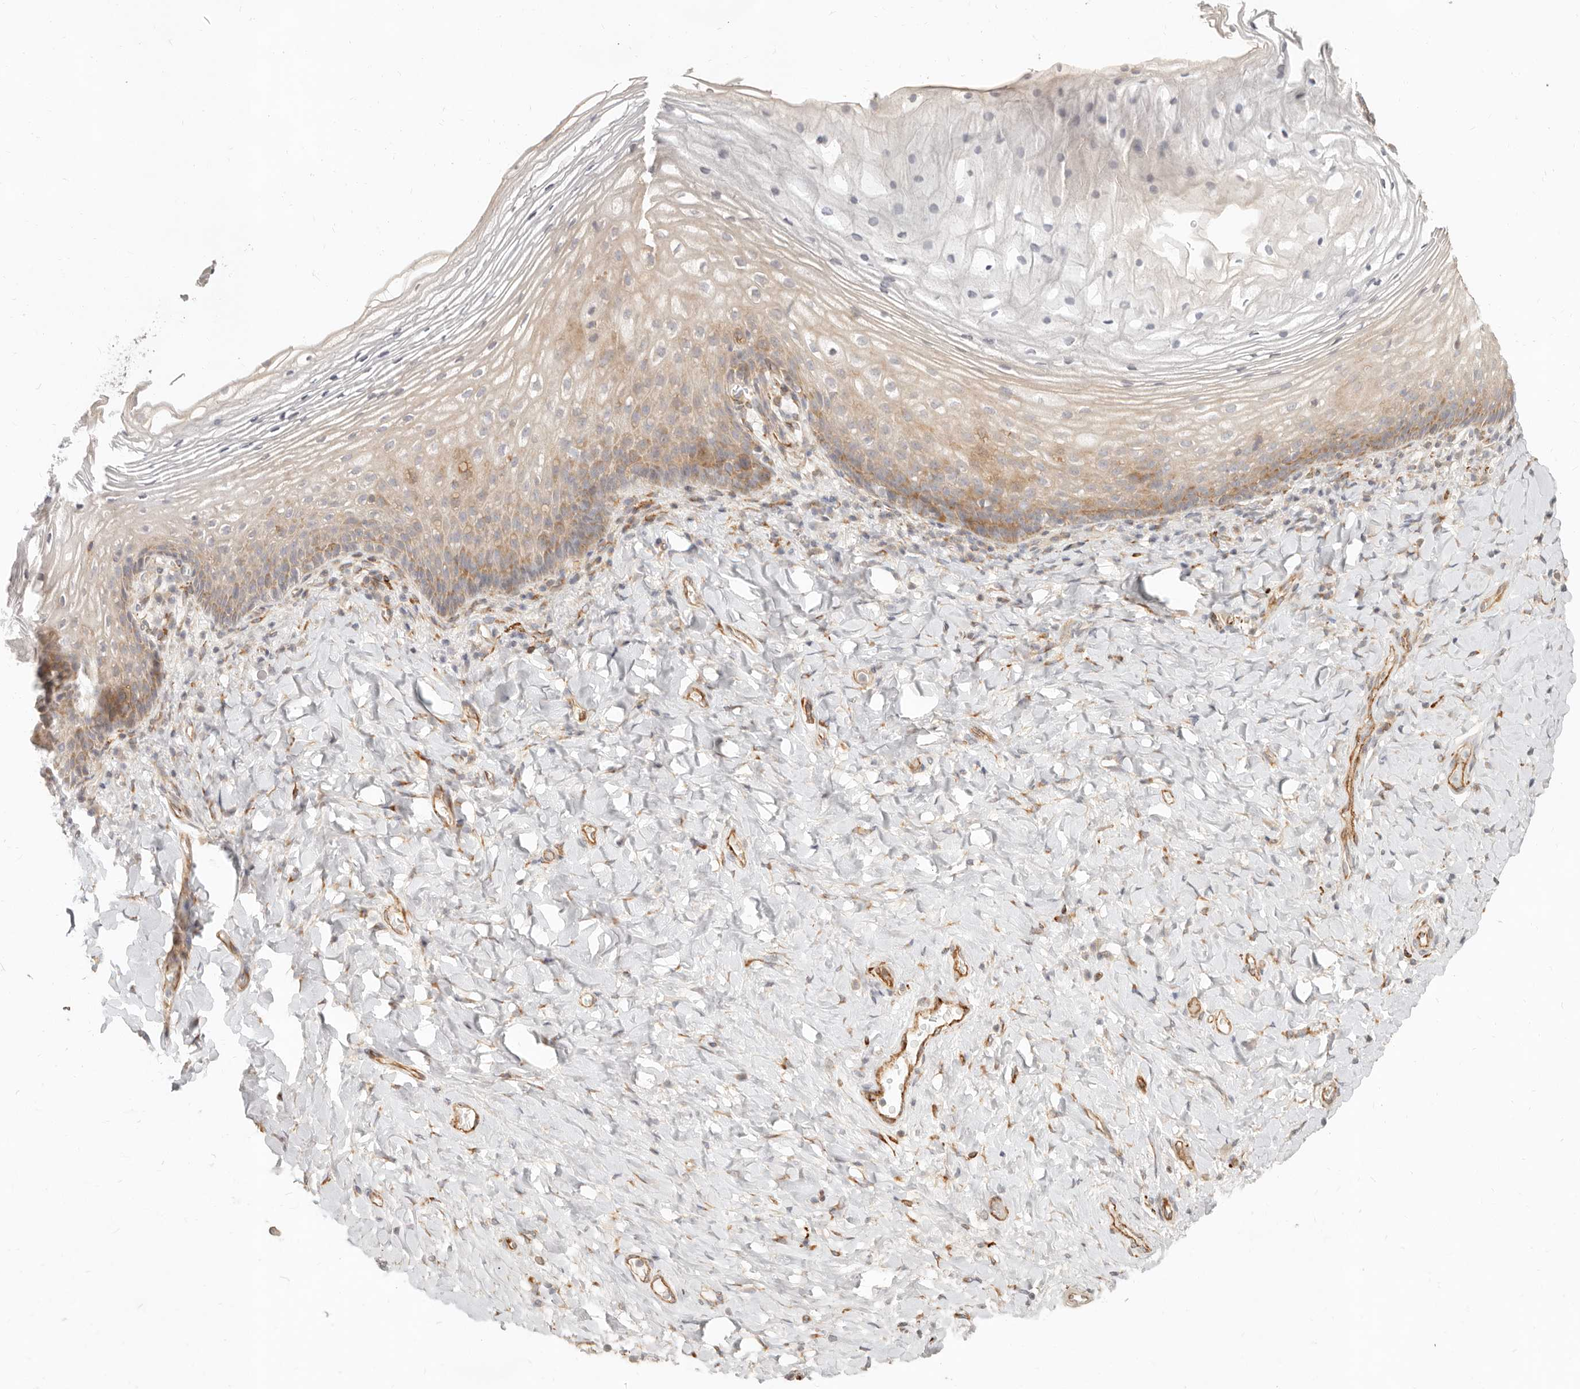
{"staining": {"intensity": "moderate", "quantity": "<25%", "location": "cytoplasmic/membranous"}, "tissue": "vagina", "cell_type": "Squamous epithelial cells", "image_type": "normal", "snomed": [{"axis": "morphology", "description": "Normal tissue, NOS"}, {"axis": "topography", "description": "Vagina"}], "caption": "This is a histology image of immunohistochemistry (IHC) staining of normal vagina, which shows moderate expression in the cytoplasmic/membranous of squamous epithelial cells.", "gene": "SASS6", "patient": {"sex": "female", "age": 60}}